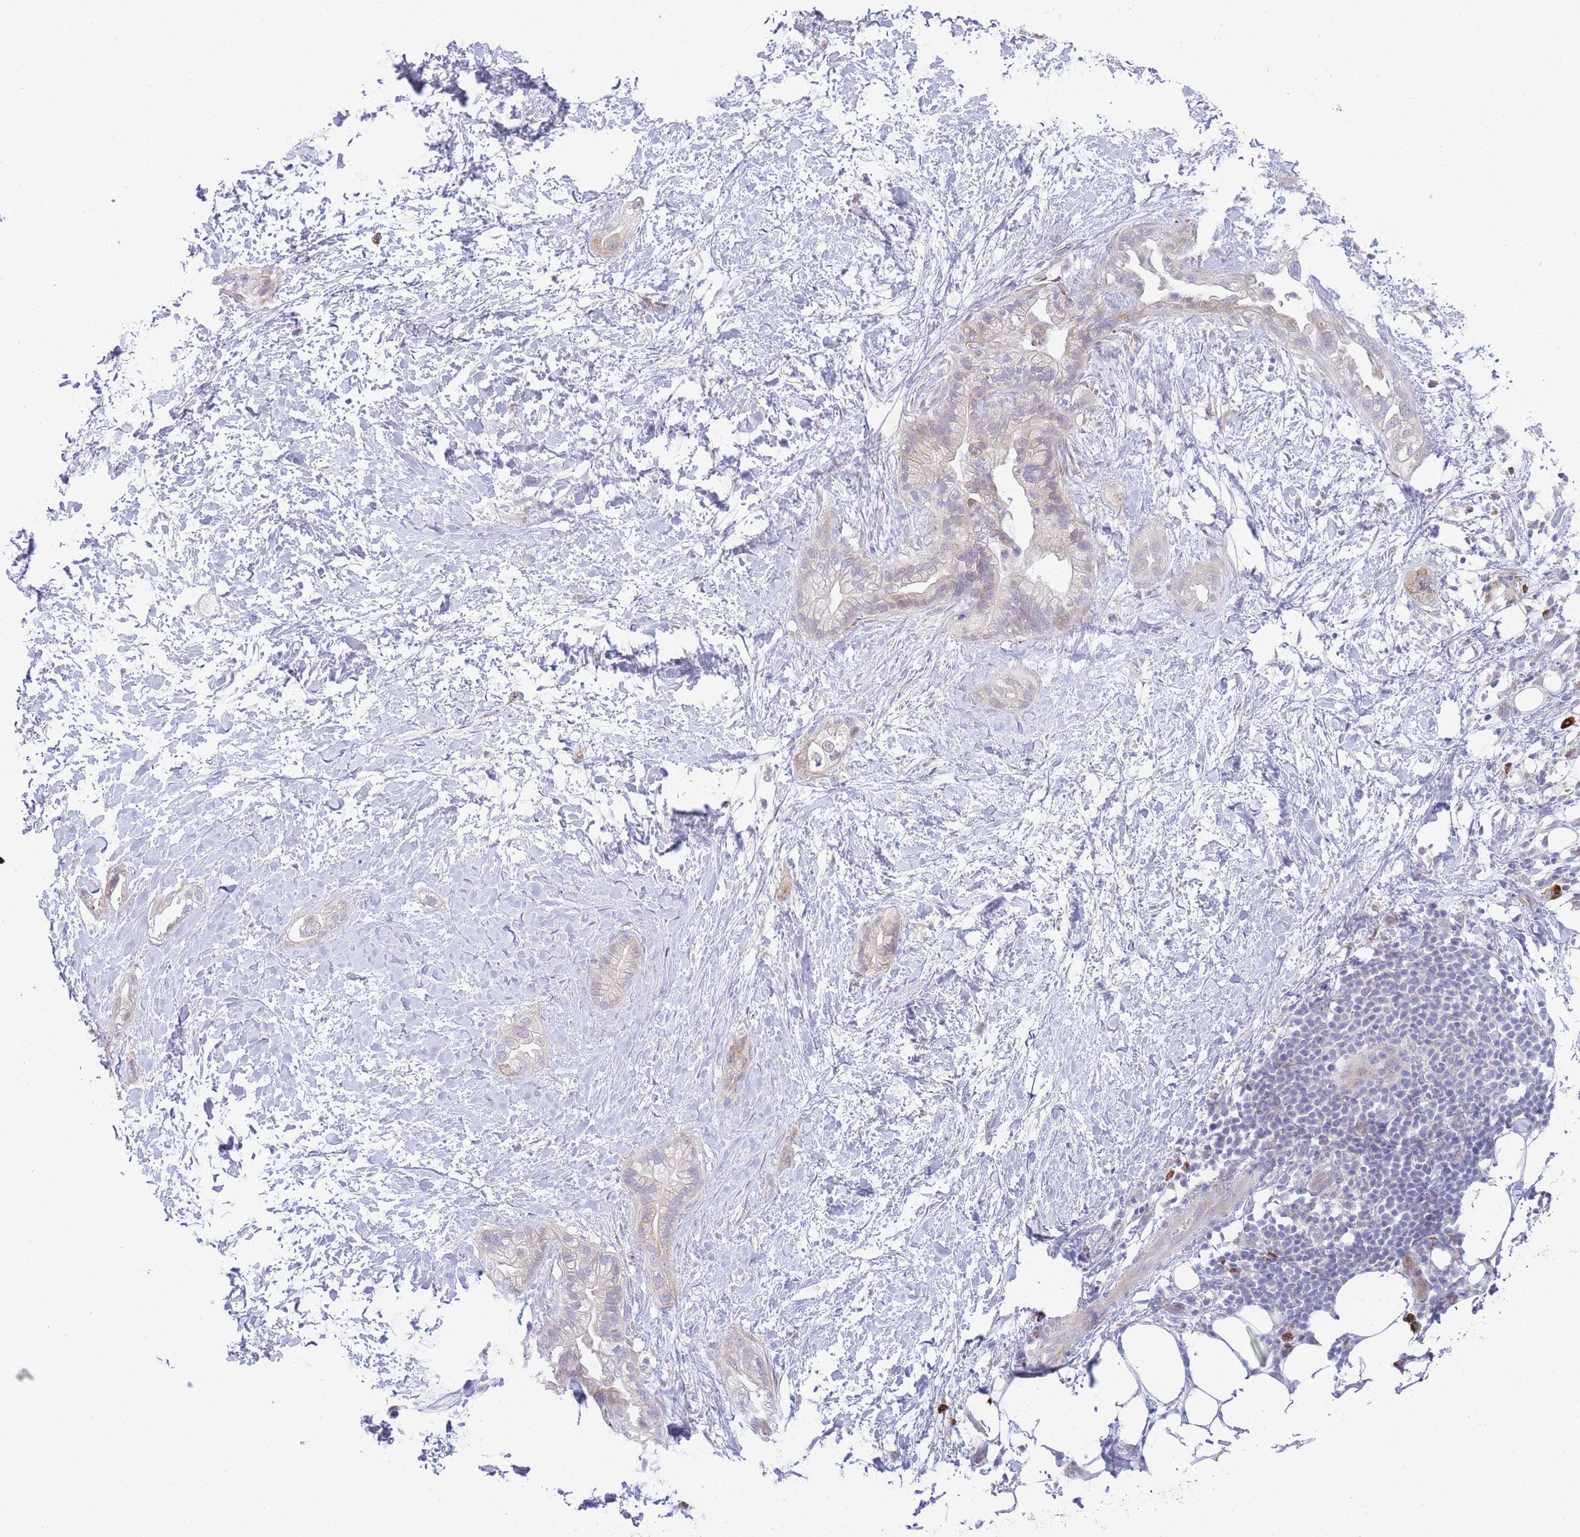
{"staining": {"intensity": "weak", "quantity": "<25%", "location": "cytoplasmic/membranous"}, "tissue": "pancreatic cancer", "cell_type": "Tumor cells", "image_type": "cancer", "snomed": [{"axis": "morphology", "description": "Adenocarcinoma, NOS"}, {"axis": "topography", "description": "Pancreas"}], "caption": "Image shows no protein staining in tumor cells of pancreatic adenocarcinoma tissue. (DAB IHC visualized using brightfield microscopy, high magnification).", "gene": "ZNF510", "patient": {"sex": "male", "age": 44}}